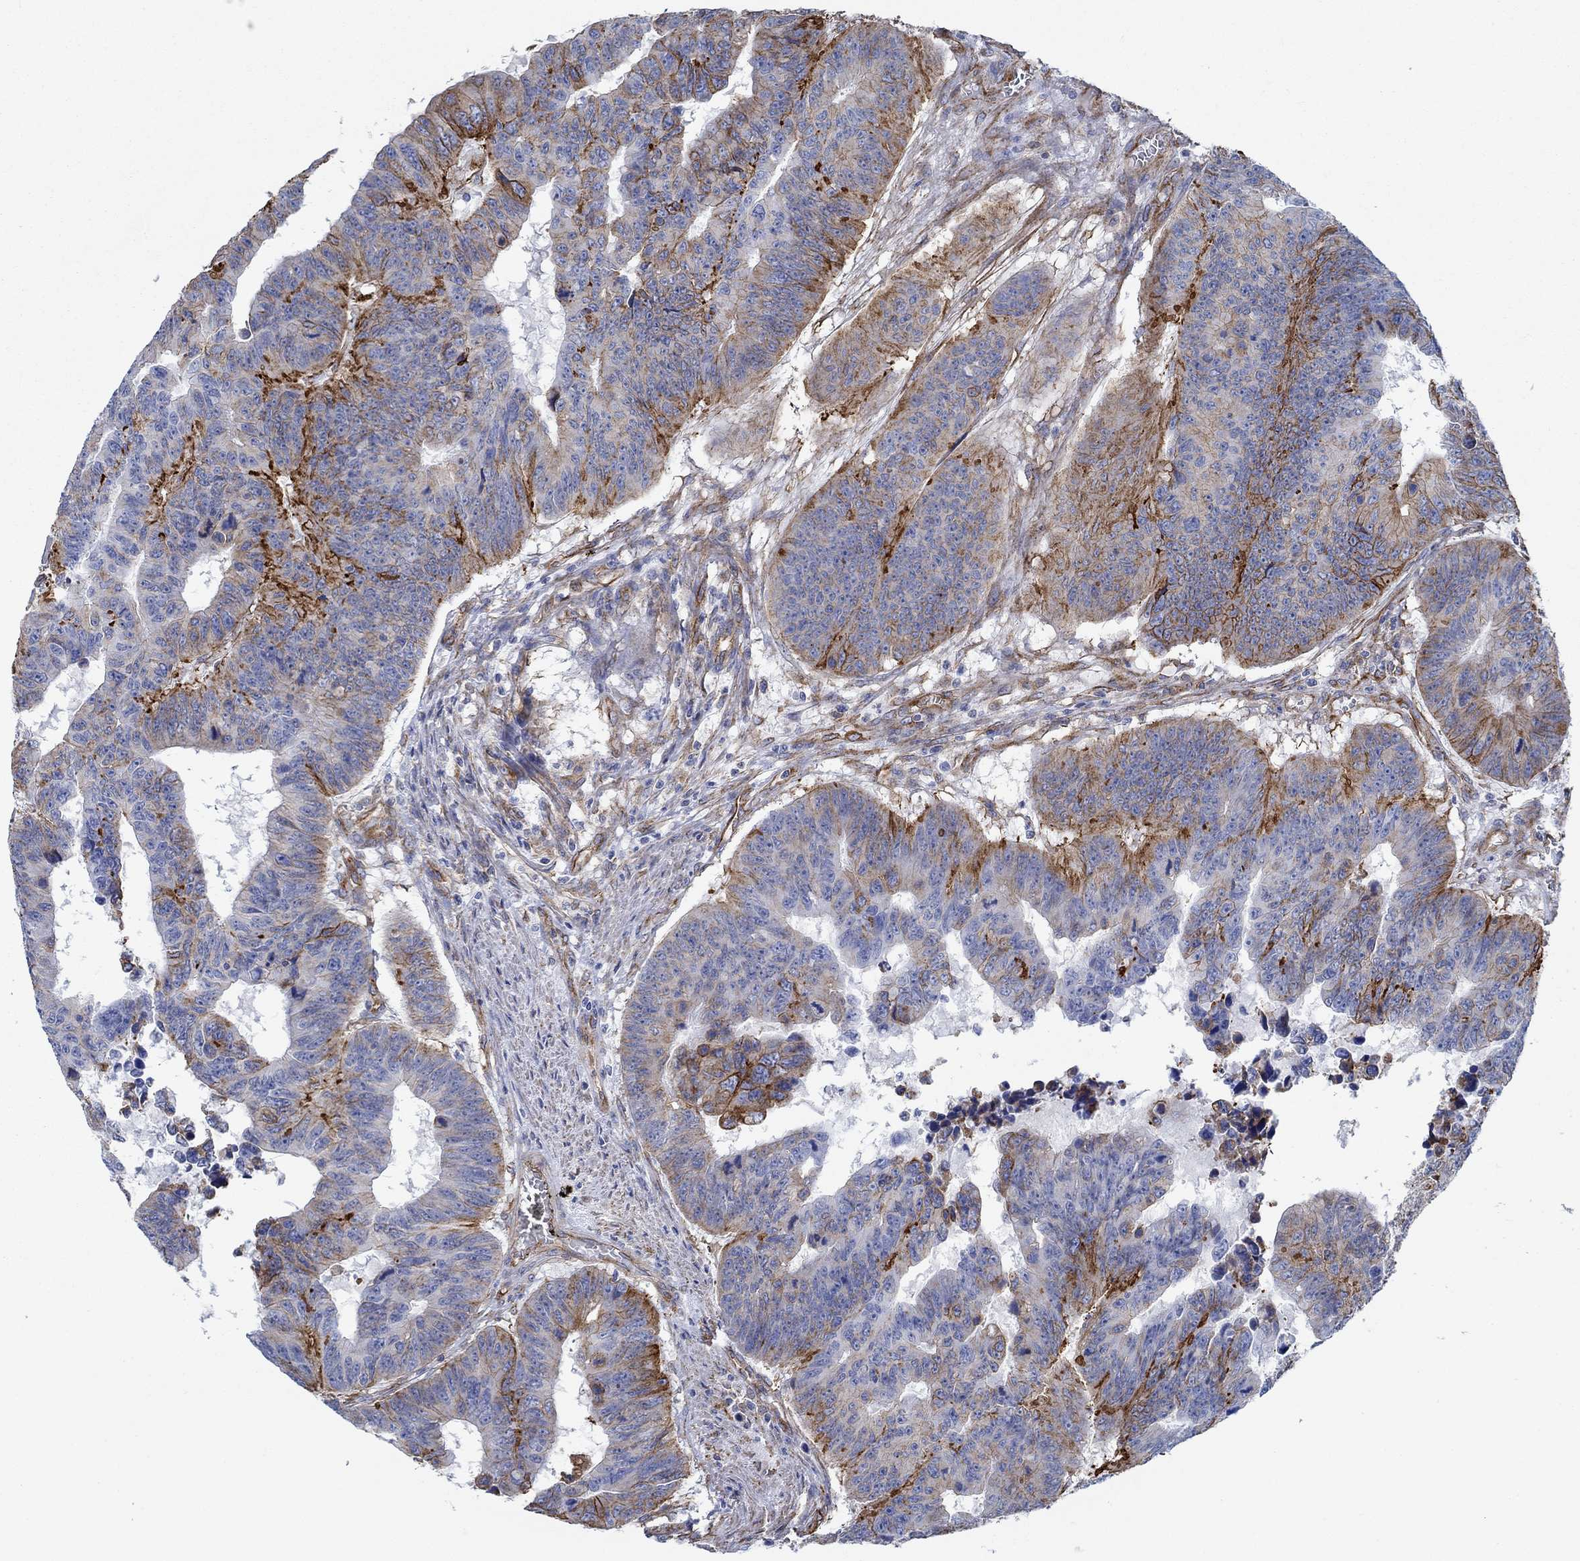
{"staining": {"intensity": "strong", "quantity": "<25%", "location": "cytoplasmic/membranous"}, "tissue": "colorectal cancer", "cell_type": "Tumor cells", "image_type": "cancer", "snomed": [{"axis": "morphology", "description": "Adenocarcinoma, NOS"}, {"axis": "topography", "description": "Appendix"}, {"axis": "topography", "description": "Colon"}, {"axis": "topography", "description": "Cecum"}, {"axis": "topography", "description": "Colon asc"}], "caption": "This micrograph reveals immunohistochemistry staining of human colorectal adenocarcinoma, with medium strong cytoplasmic/membranous staining in about <25% of tumor cells.", "gene": "STC2", "patient": {"sex": "female", "age": 85}}